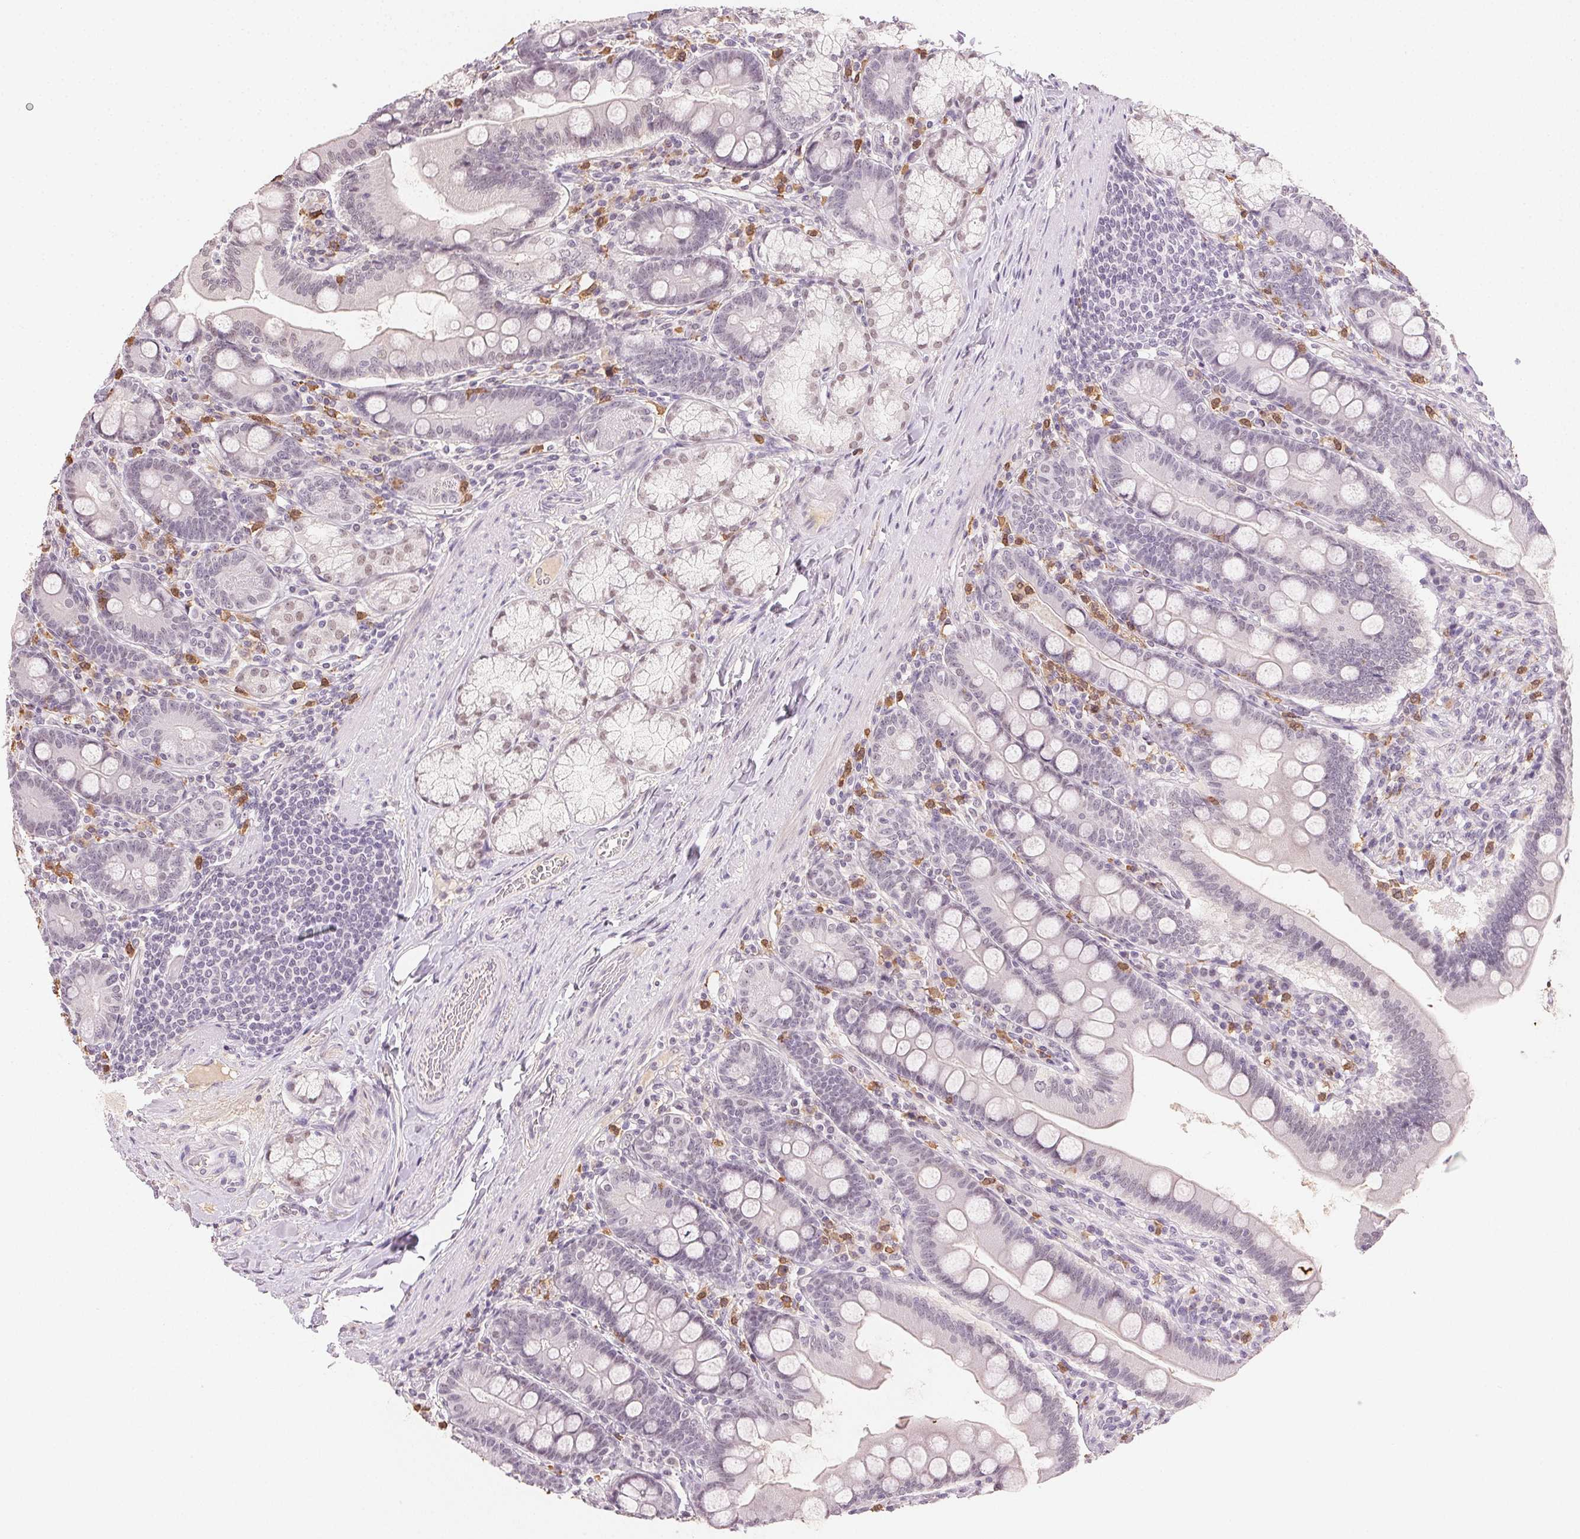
{"staining": {"intensity": "weak", "quantity": "<25%", "location": "nuclear"}, "tissue": "duodenum", "cell_type": "Glandular cells", "image_type": "normal", "snomed": [{"axis": "morphology", "description": "Normal tissue, NOS"}, {"axis": "topography", "description": "Duodenum"}], "caption": "Duodenum stained for a protein using immunohistochemistry demonstrates no staining glandular cells.", "gene": "FNDC4", "patient": {"sex": "female", "age": 67}}